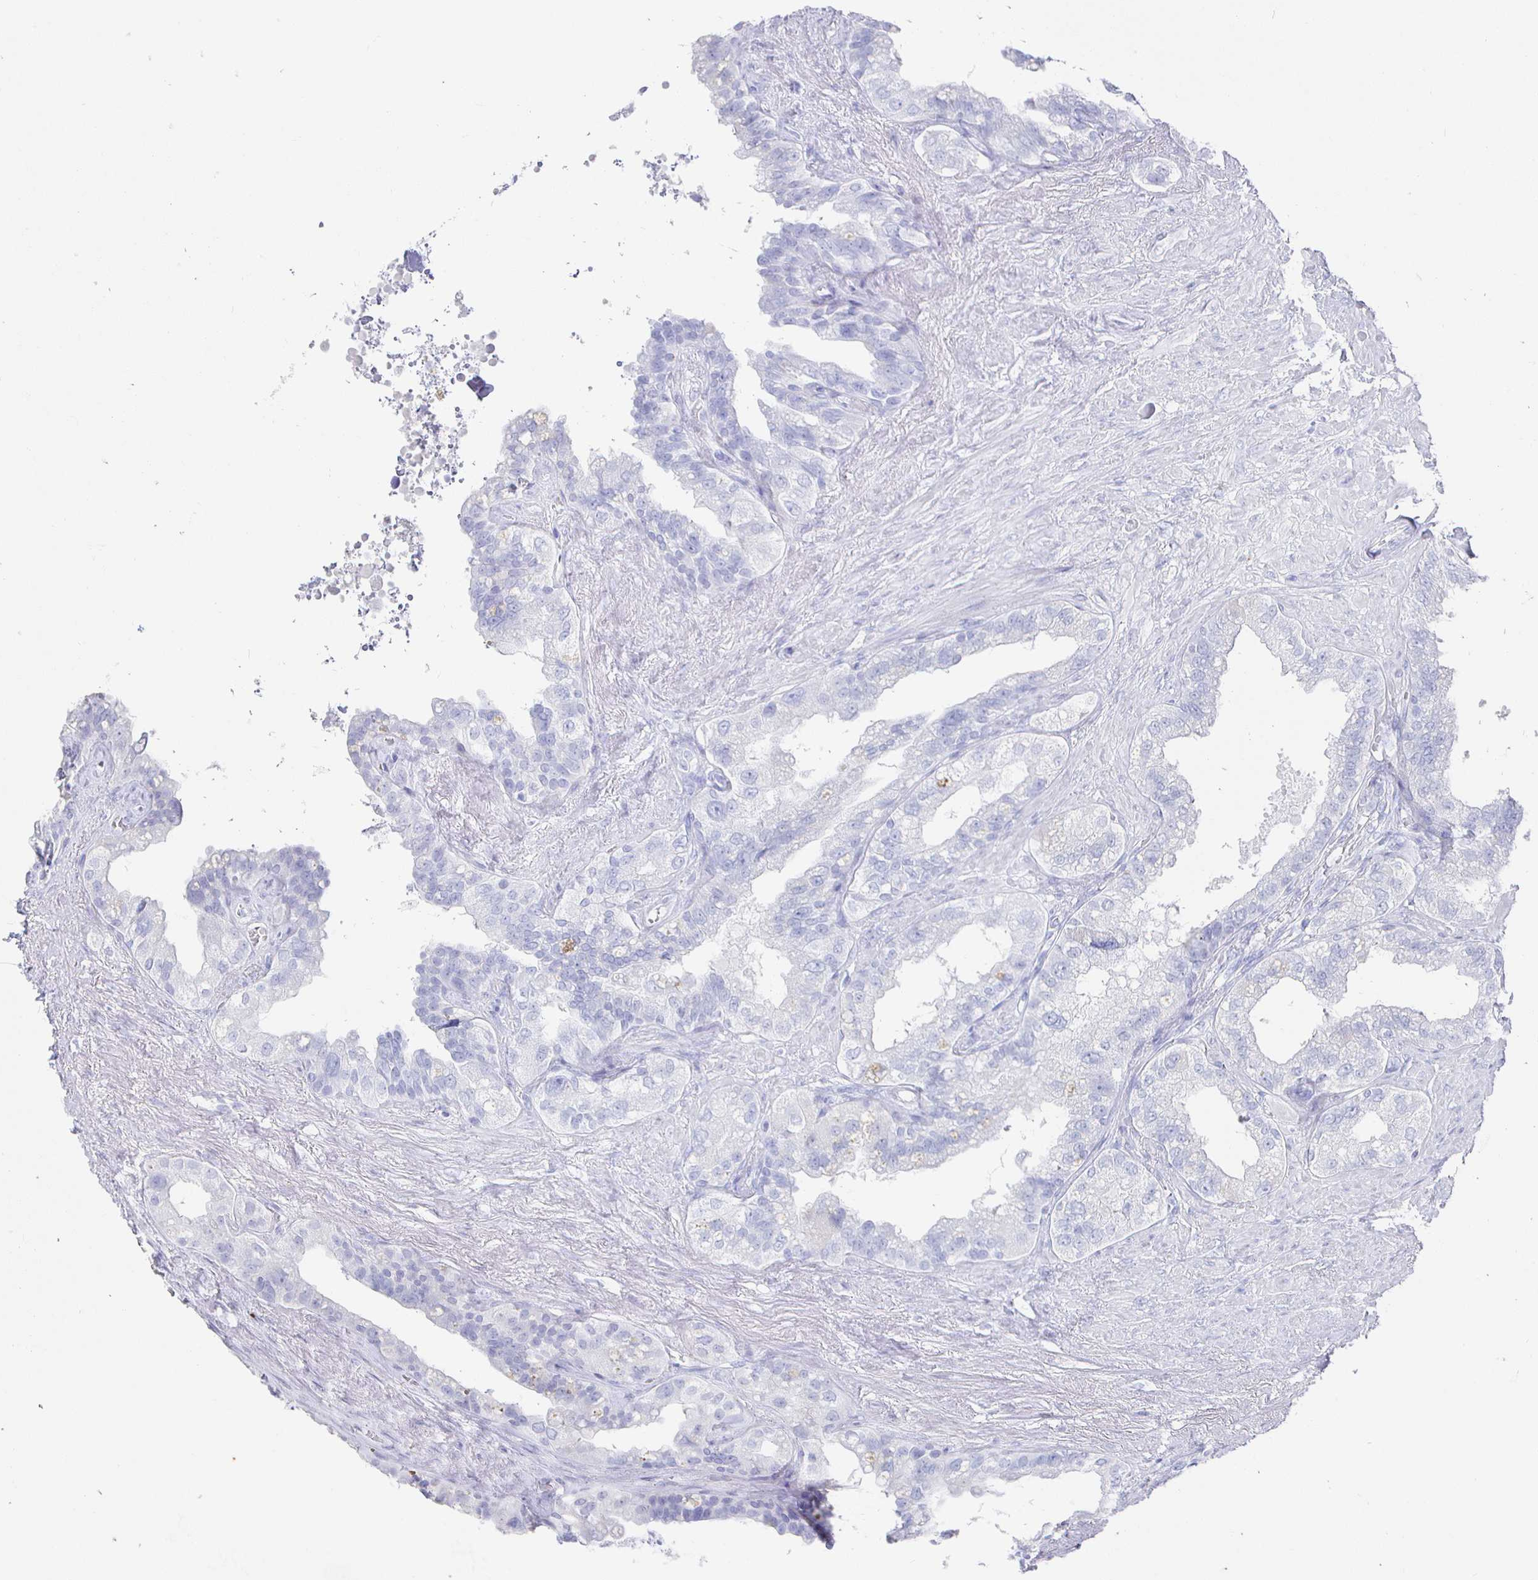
{"staining": {"intensity": "negative", "quantity": "none", "location": "none"}, "tissue": "seminal vesicle", "cell_type": "Glandular cells", "image_type": "normal", "snomed": [{"axis": "morphology", "description": "Normal tissue, NOS"}, {"axis": "topography", "description": "Seminal veicle"}, {"axis": "topography", "description": "Peripheral nerve tissue"}], "caption": "Immunohistochemical staining of unremarkable human seminal vesicle shows no significant positivity in glandular cells.", "gene": "CLCA1", "patient": {"sex": "male", "age": 76}}